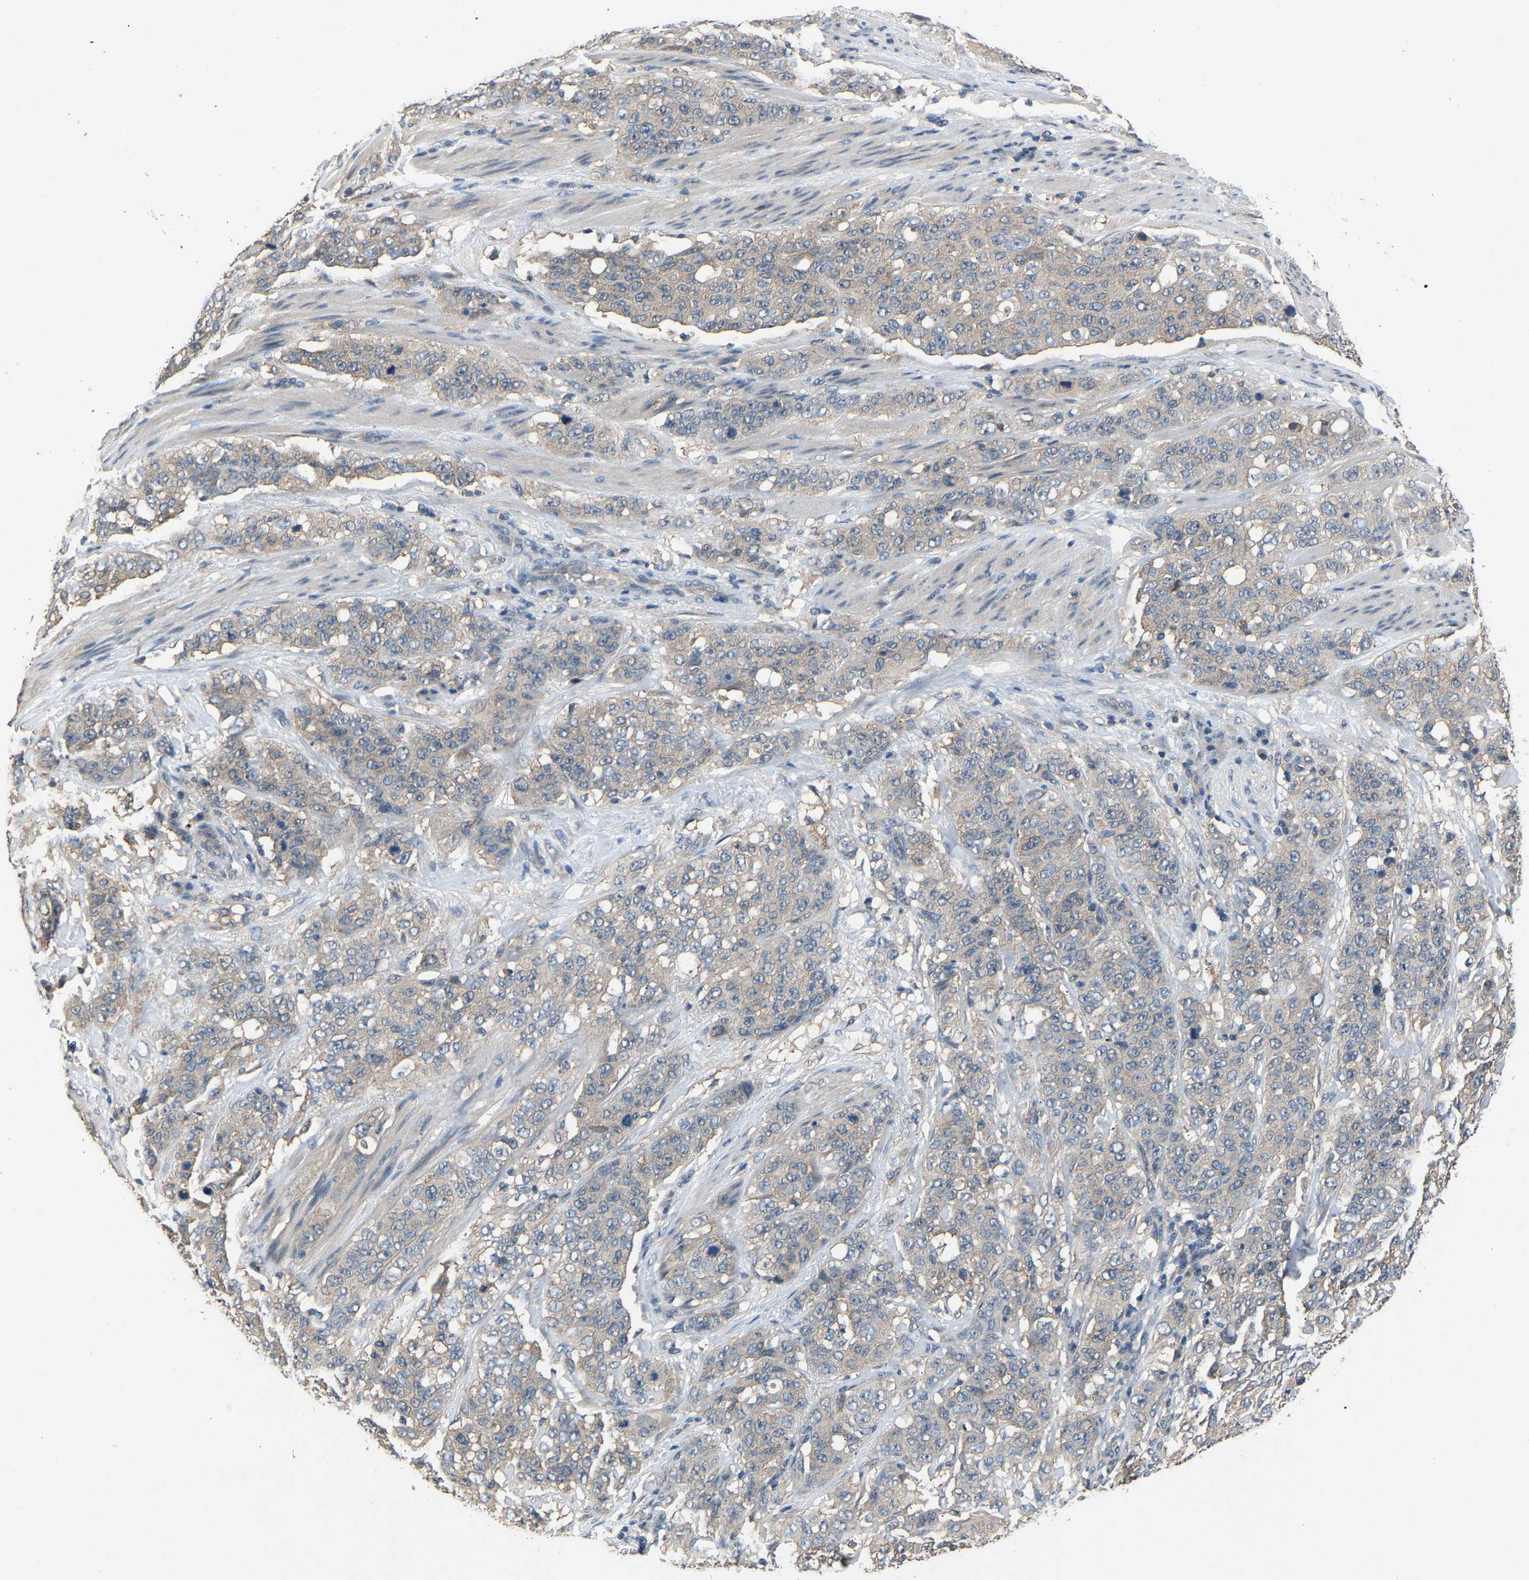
{"staining": {"intensity": "weak", "quantity": "<25%", "location": "cytoplasmic/membranous"}, "tissue": "stomach cancer", "cell_type": "Tumor cells", "image_type": "cancer", "snomed": [{"axis": "morphology", "description": "Adenocarcinoma, NOS"}, {"axis": "topography", "description": "Stomach"}], "caption": "Immunohistochemistry micrograph of stomach adenocarcinoma stained for a protein (brown), which reveals no positivity in tumor cells.", "gene": "ABCC9", "patient": {"sex": "male", "age": 48}}